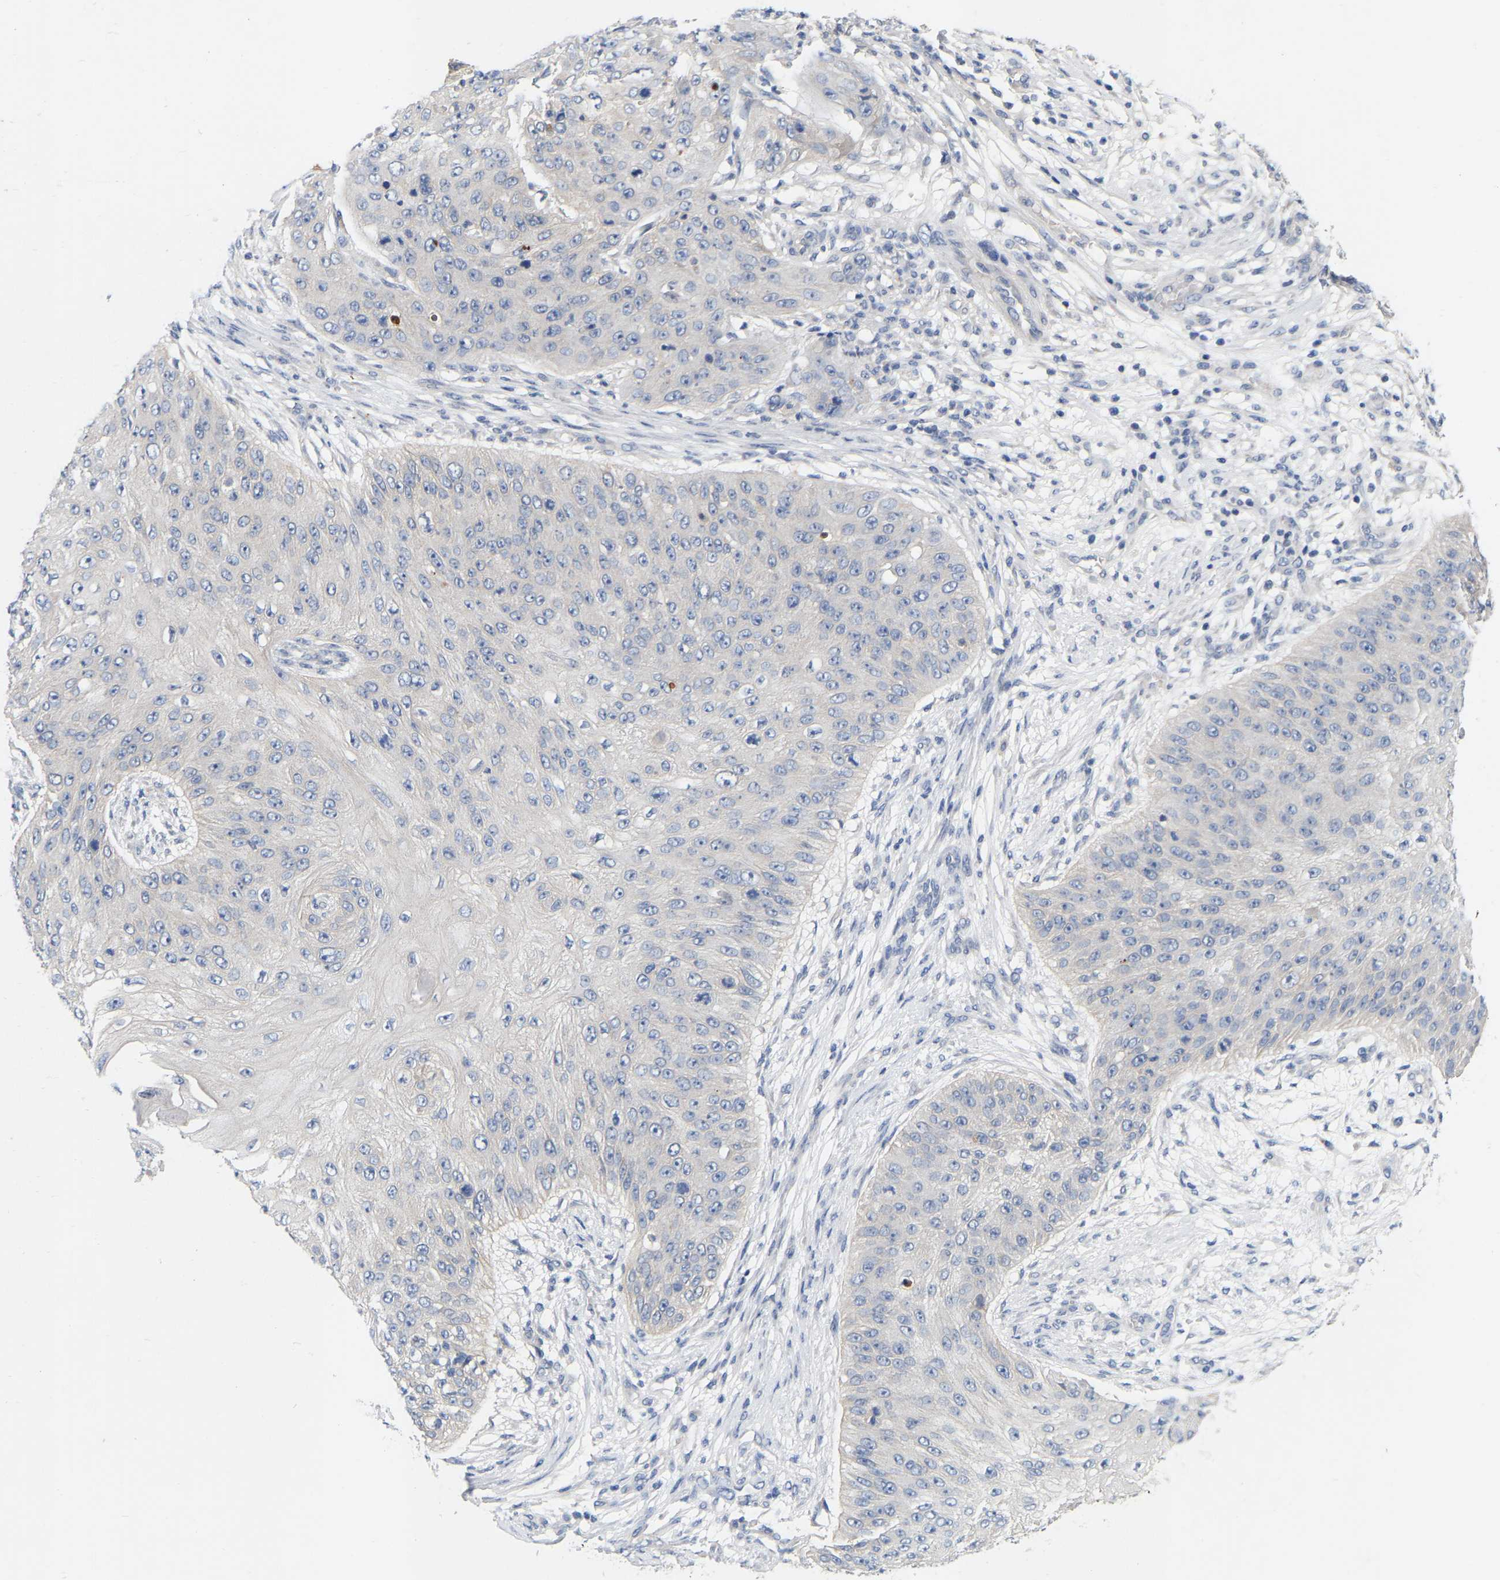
{"staining": {"intensity": "negative", "quantity": "none", "location": "none"}, "tissue": "skin cancer", "cell_type": "Tumor cells", "image_type": "cancer", "snomed": [{"axis": "morphology", "description": "Squamous cell carcinoma, NOS"}, {"axis": "topography", "description": "Skin"}], "caption": "Immunohistochemistry (IHC) photomicrograph of skin cancer (squamous cell carcinoma) stained for a protein (brown), which exhibits no positivity in tumor cells.", "gene": "WIPI2", "patient": {"sex": "female", "age": 80}}